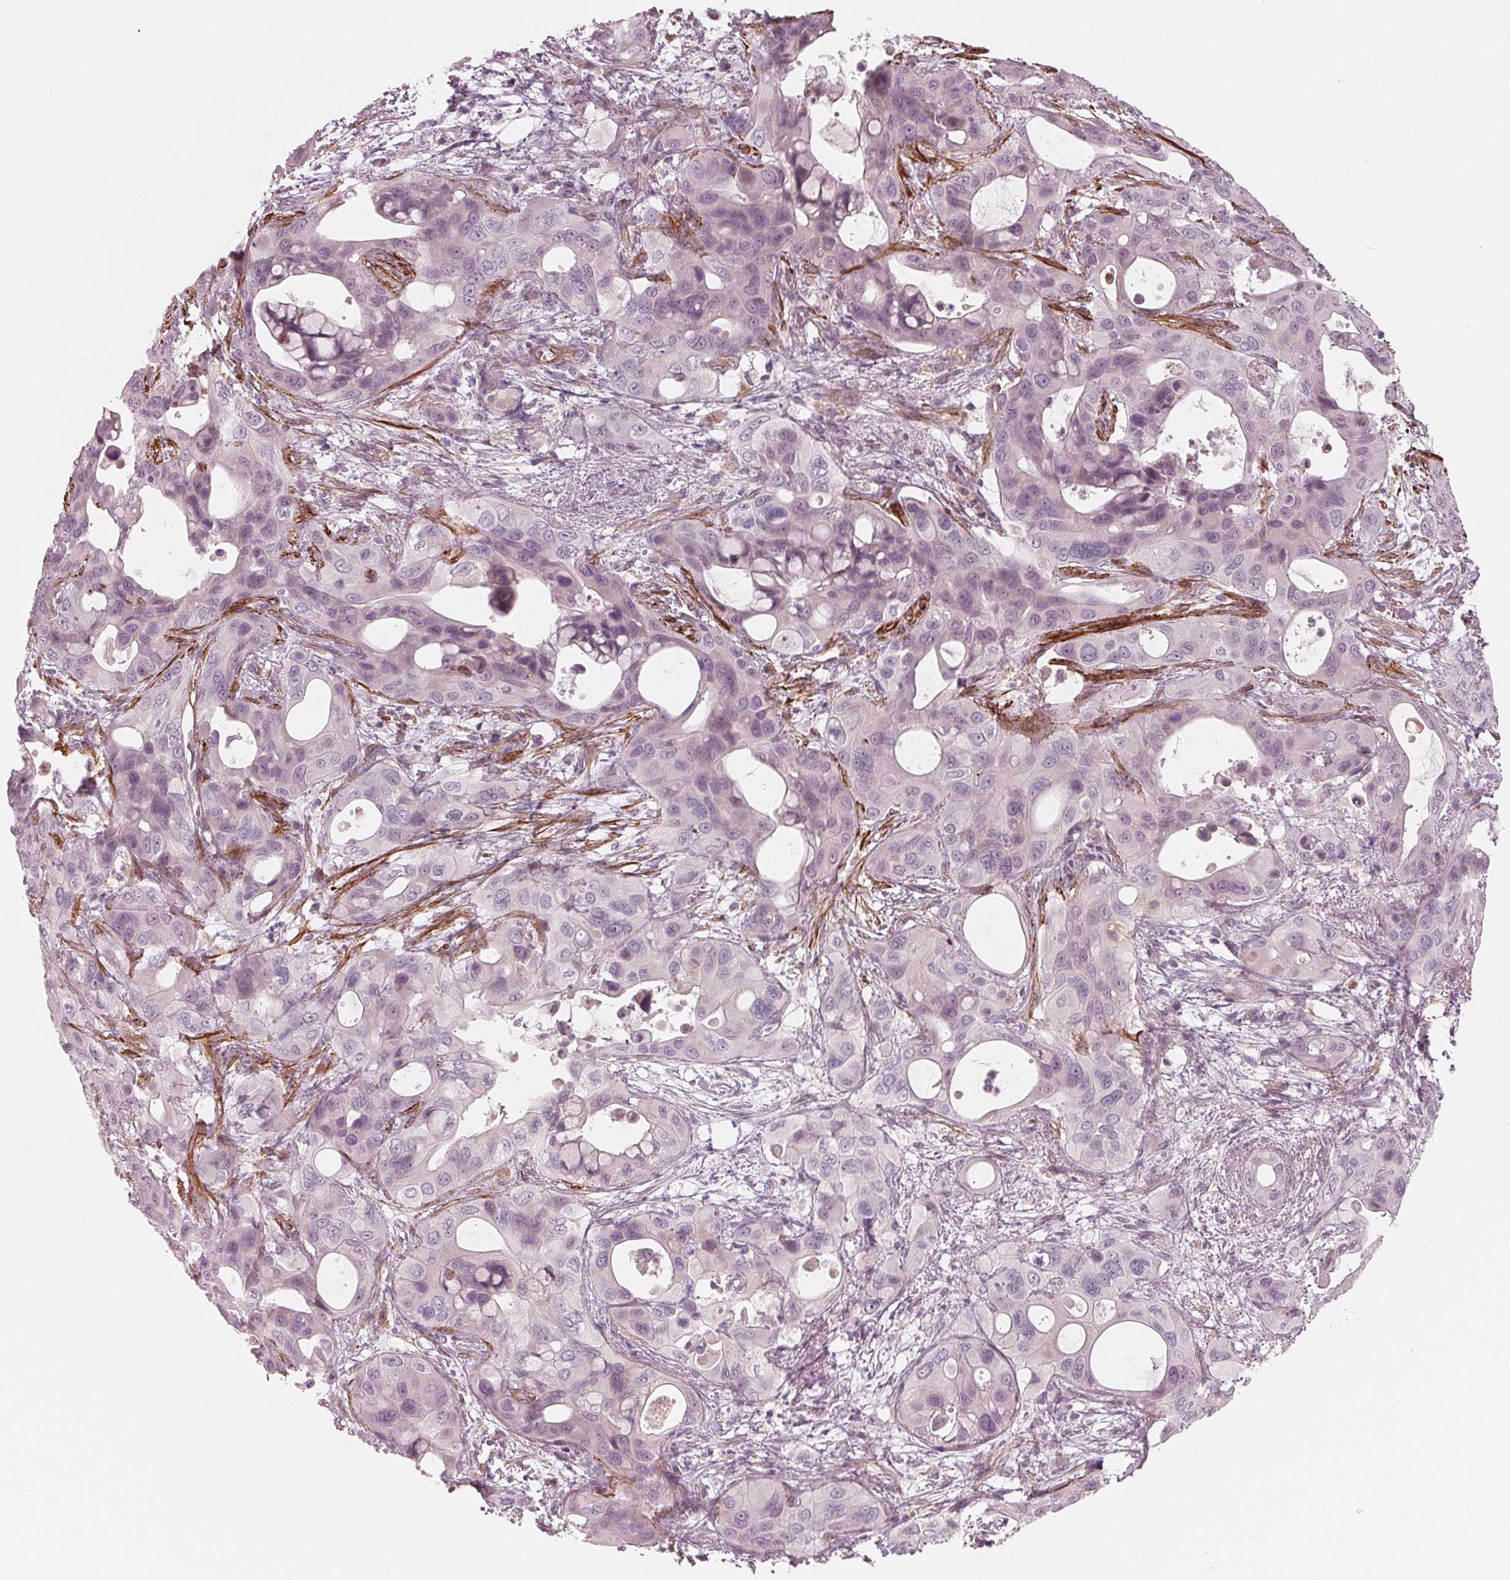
{"staining": {"intensity": "negative", "quantity": "none", "location": "none"}, "tissue": "pancreatic cancer", "cell_type": "Tumor cells", "image_type": "cancer", "snomed": [{"axis": "morphology", "description": "Adenocarcinoma, NOS"}, {"axis": "topography", "description": "Pancreas"}], "caption": "Immunohistochemistry (IHC) micrograph of human pancreatic cancer (adenocarcinoma) stained for a protein (brown), which exhibits no staining in tumor cells.", "gene": "MIER3", "patient": {"sex": "male", "age": 71}}